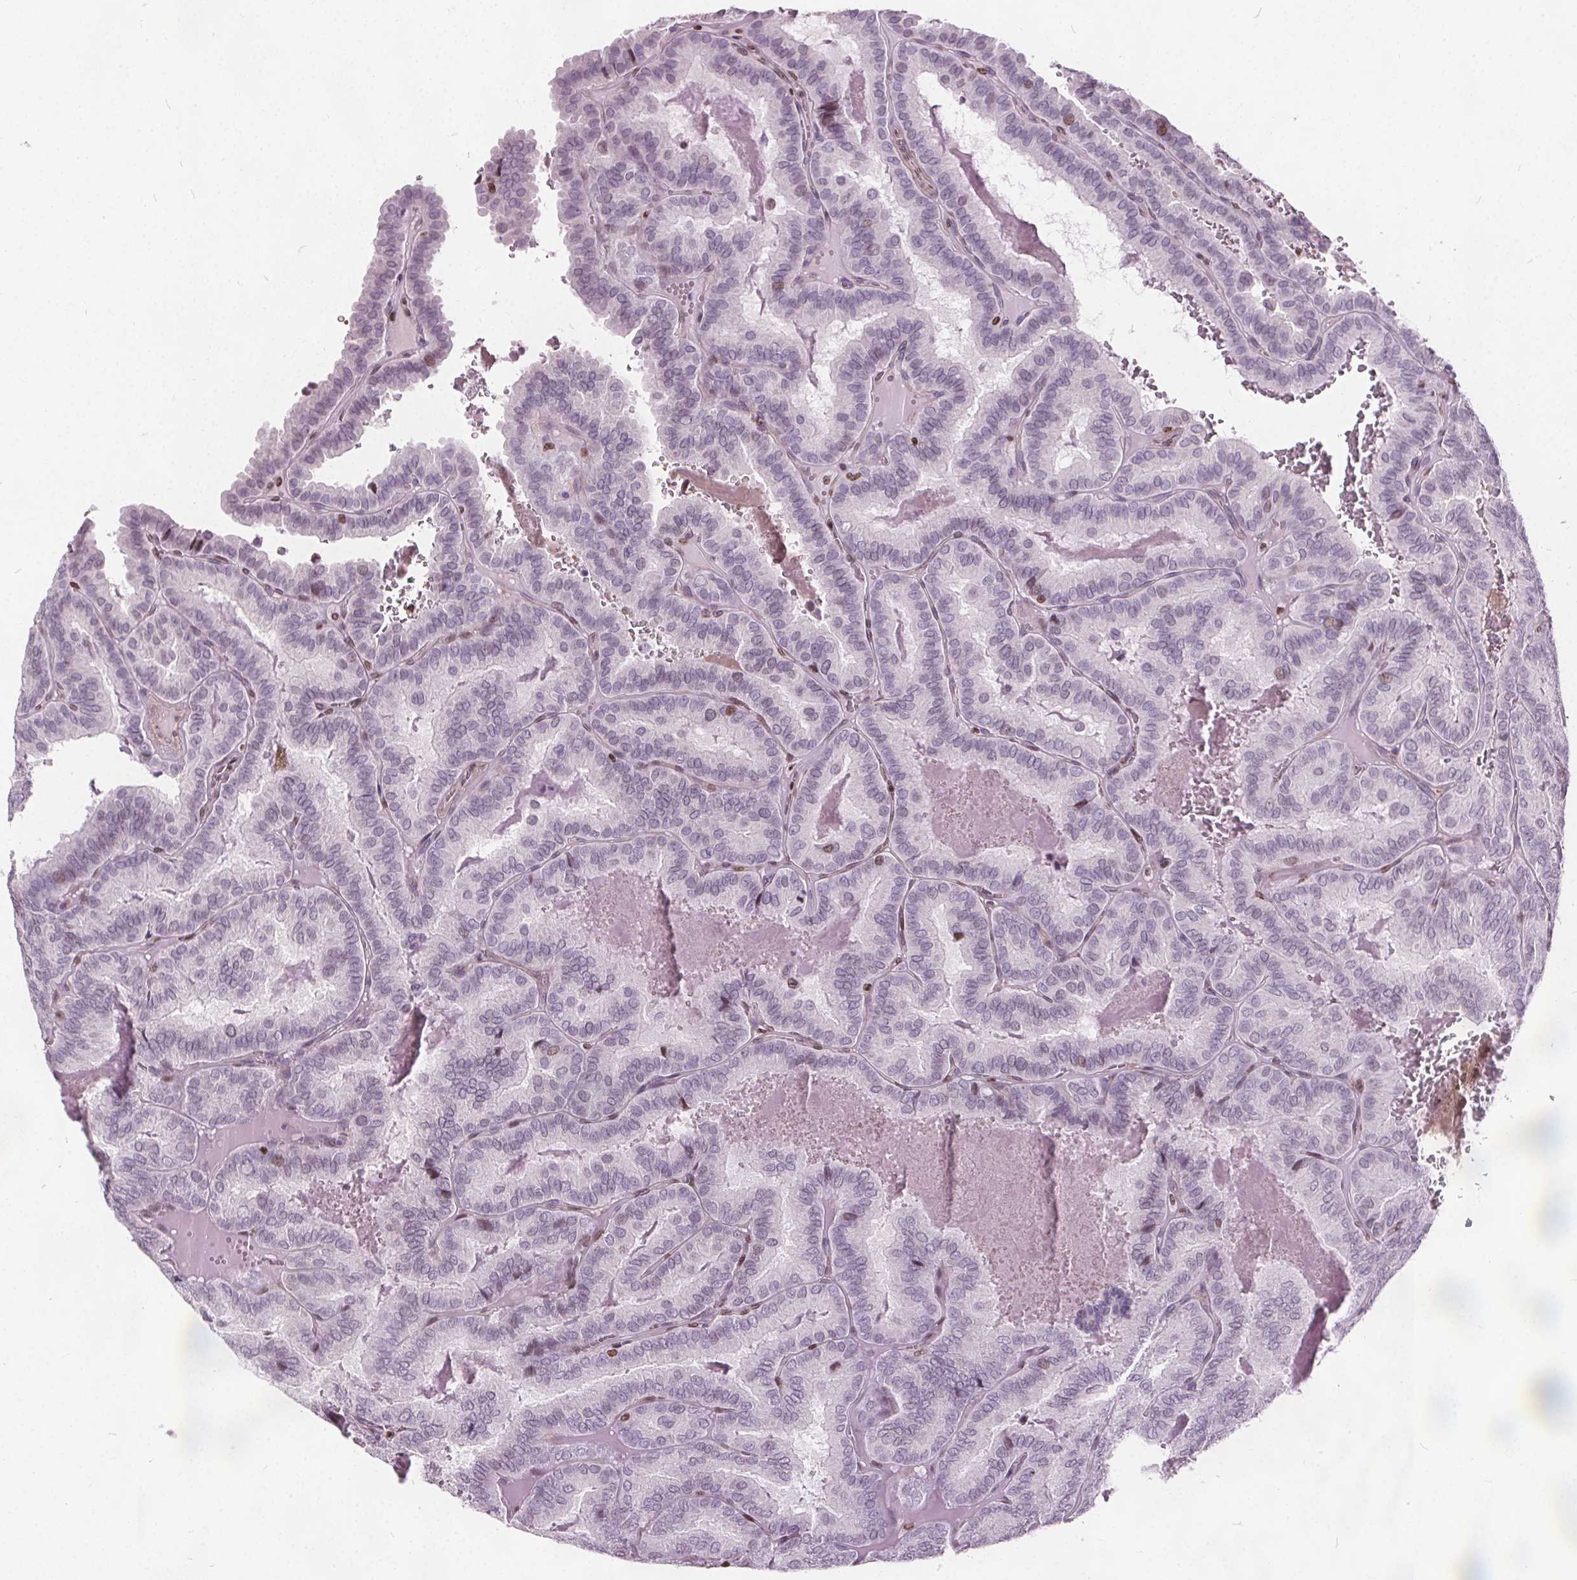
{"staining": {"intensity": "negative", "quantity": "none", "location": "none"}, "tissue": "thyroid cancer", "cell_type": "Tumor cells", "image_type": "cancer", "snomed": [{"axis": "morphology", "description": "Papillary adenocarcinoma, NOS"}, {"axis": "topography", "description": "Thyroid gland"}], "caption": "Tumor cells are negative for brown protein staining in thyroid papillary adenocarcinoma.", "gene": "ISLR2", "patient": {"sex": "female", "age": 75}}